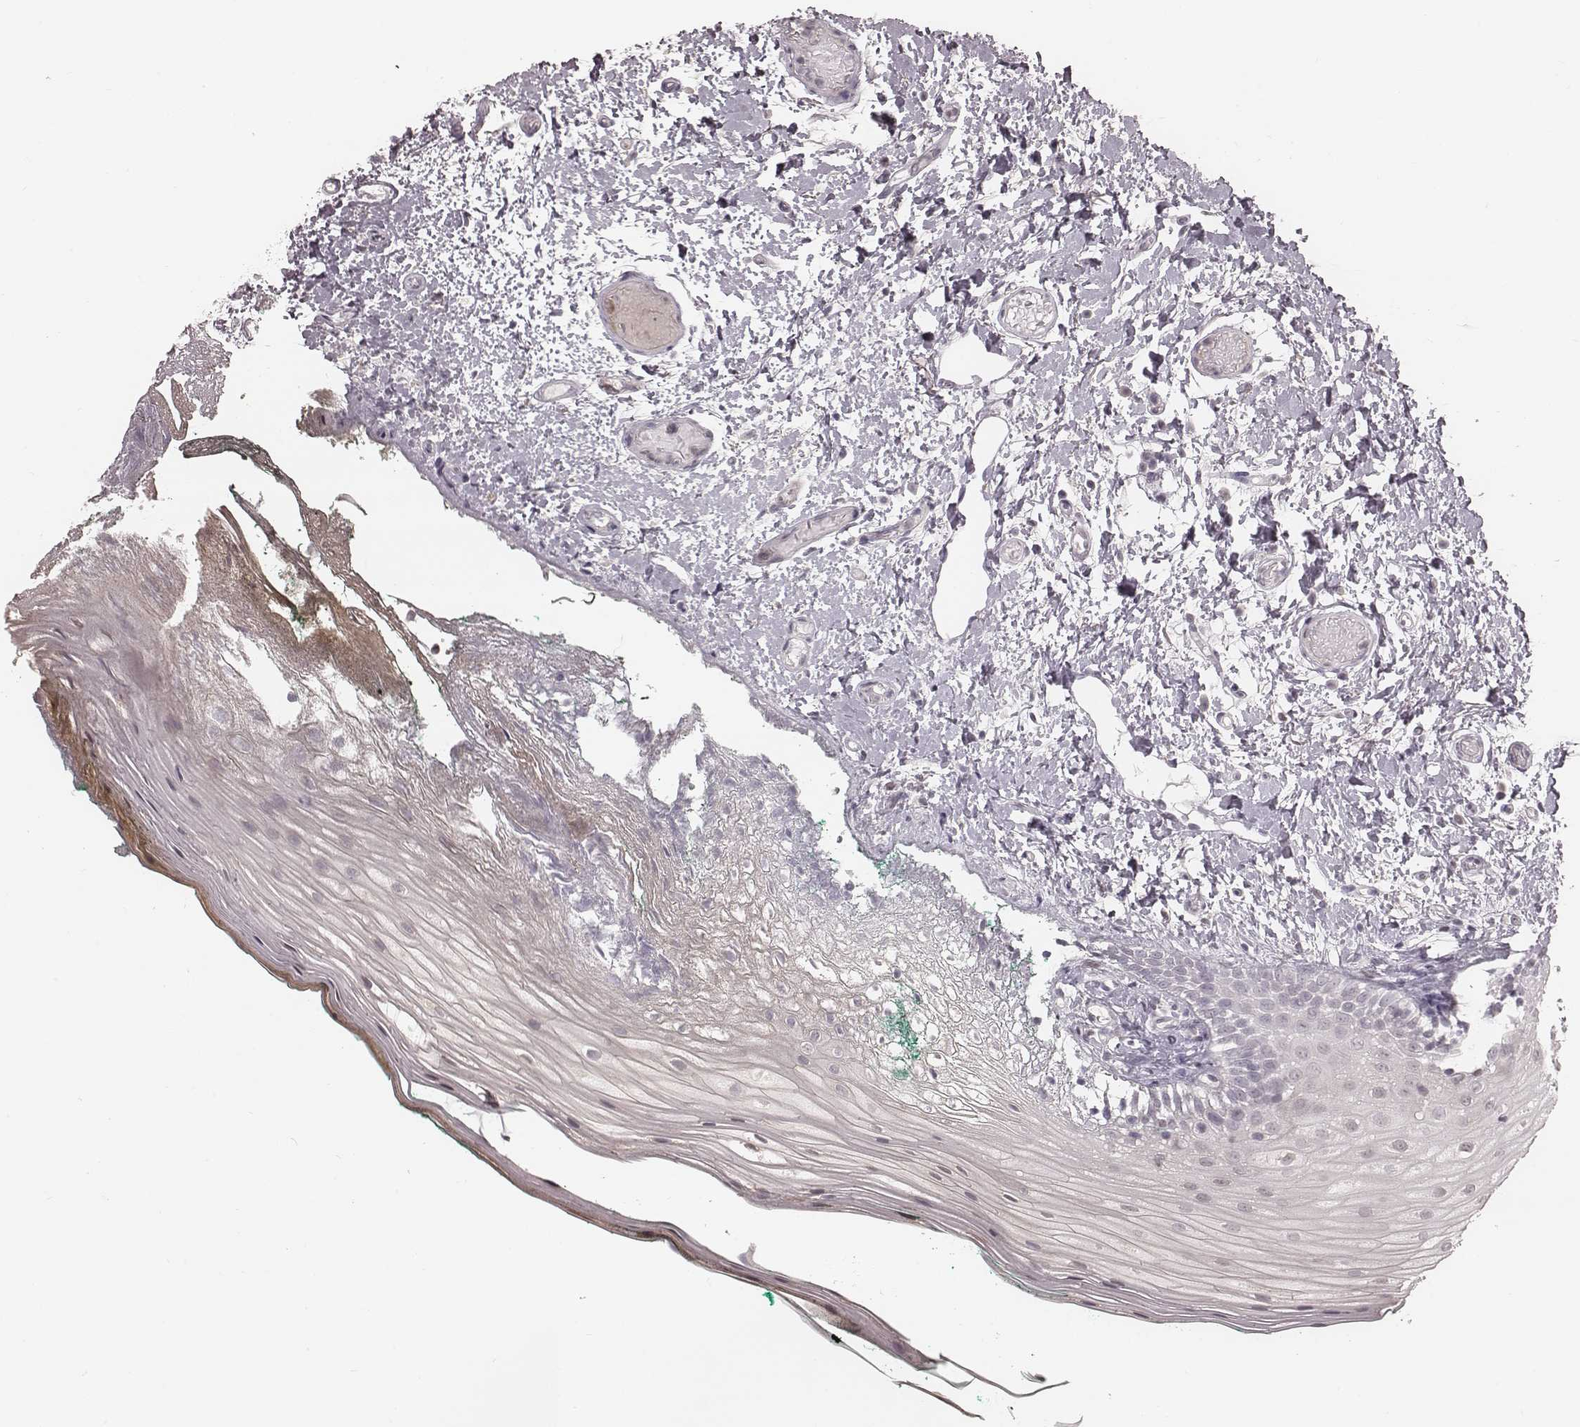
{"staining": {"intensity": "negative", "quantity": "none", "location": "none"}, "tissue": "oral mucosa", "cell_type": "Squamous epithelial cells", "image_type": "normal", "snomed": [{"axis": "morphology", "description": "Normal tissue, NOS"}, {"axis": "topography", "description": "Oral tissue"}], "caption": "Immunohistochemistry (IHC) photomicrograph of normal human oral mucosa stained for a protein (brown), which displays no expression in squamous epithelial cells.", "gene": "IQCG", "patient": {"sex": "female", "age": 83}}